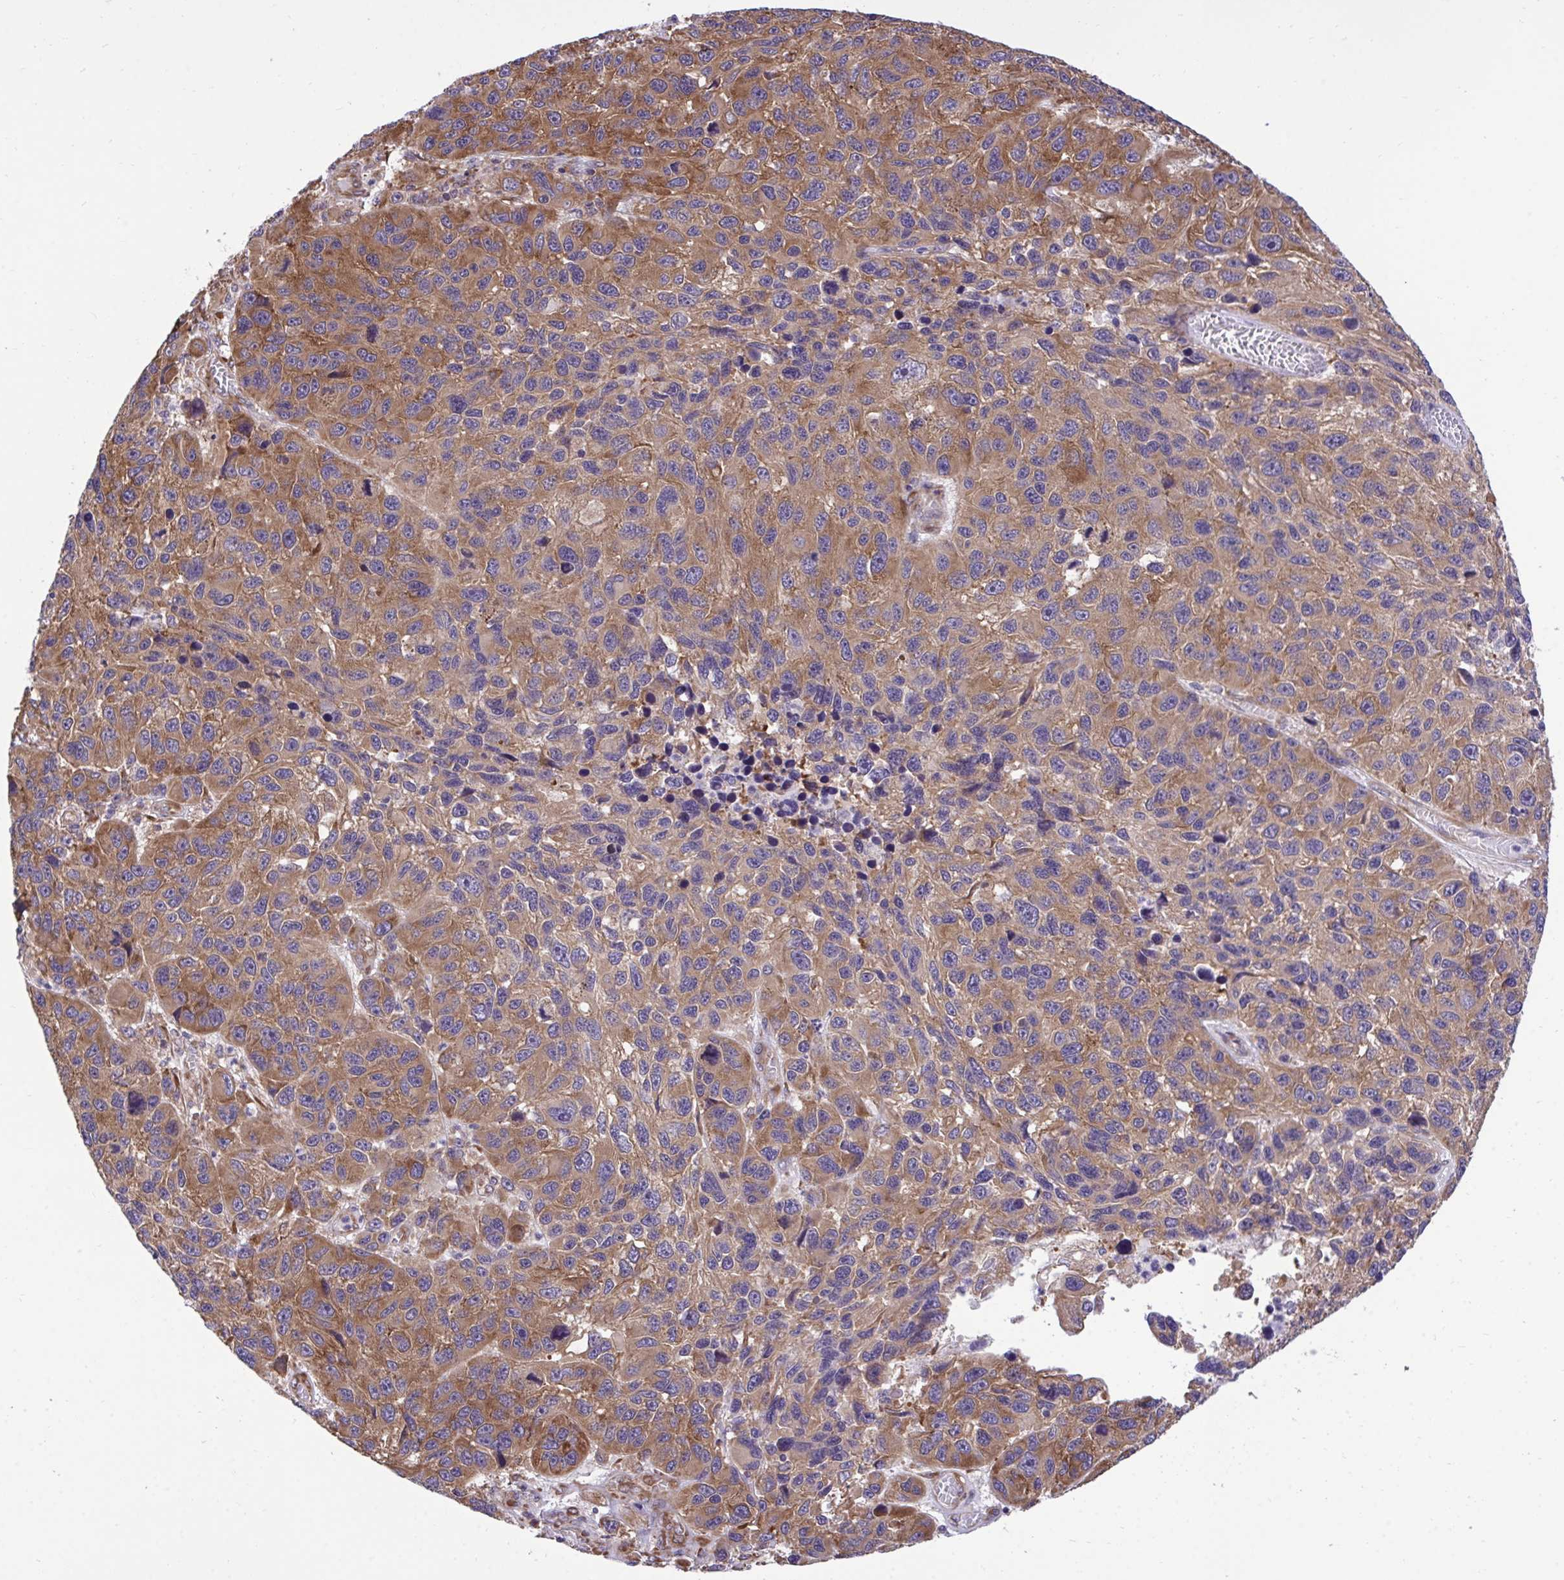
{"staining": {"intensity": "strong", "quantity": ">75%", "location": "cytoplasmic/membranous"}, "tissue": "melanoma", "cell_type": "Tumor cells", "image_type": "cancer", "snomed": [{"axis": "morphology", "description": "Malignant melanoma, NOS"}, {"axis": "topography", "description": "Skin"}], "caption": "Immunohistochemical staining of melanoma shows high levels of strong cytoplasmic/membranous positivity in approximately >75% of tumor cells.", "gene": "RPS15", "patient": {"sex": "male", "age": 53}}